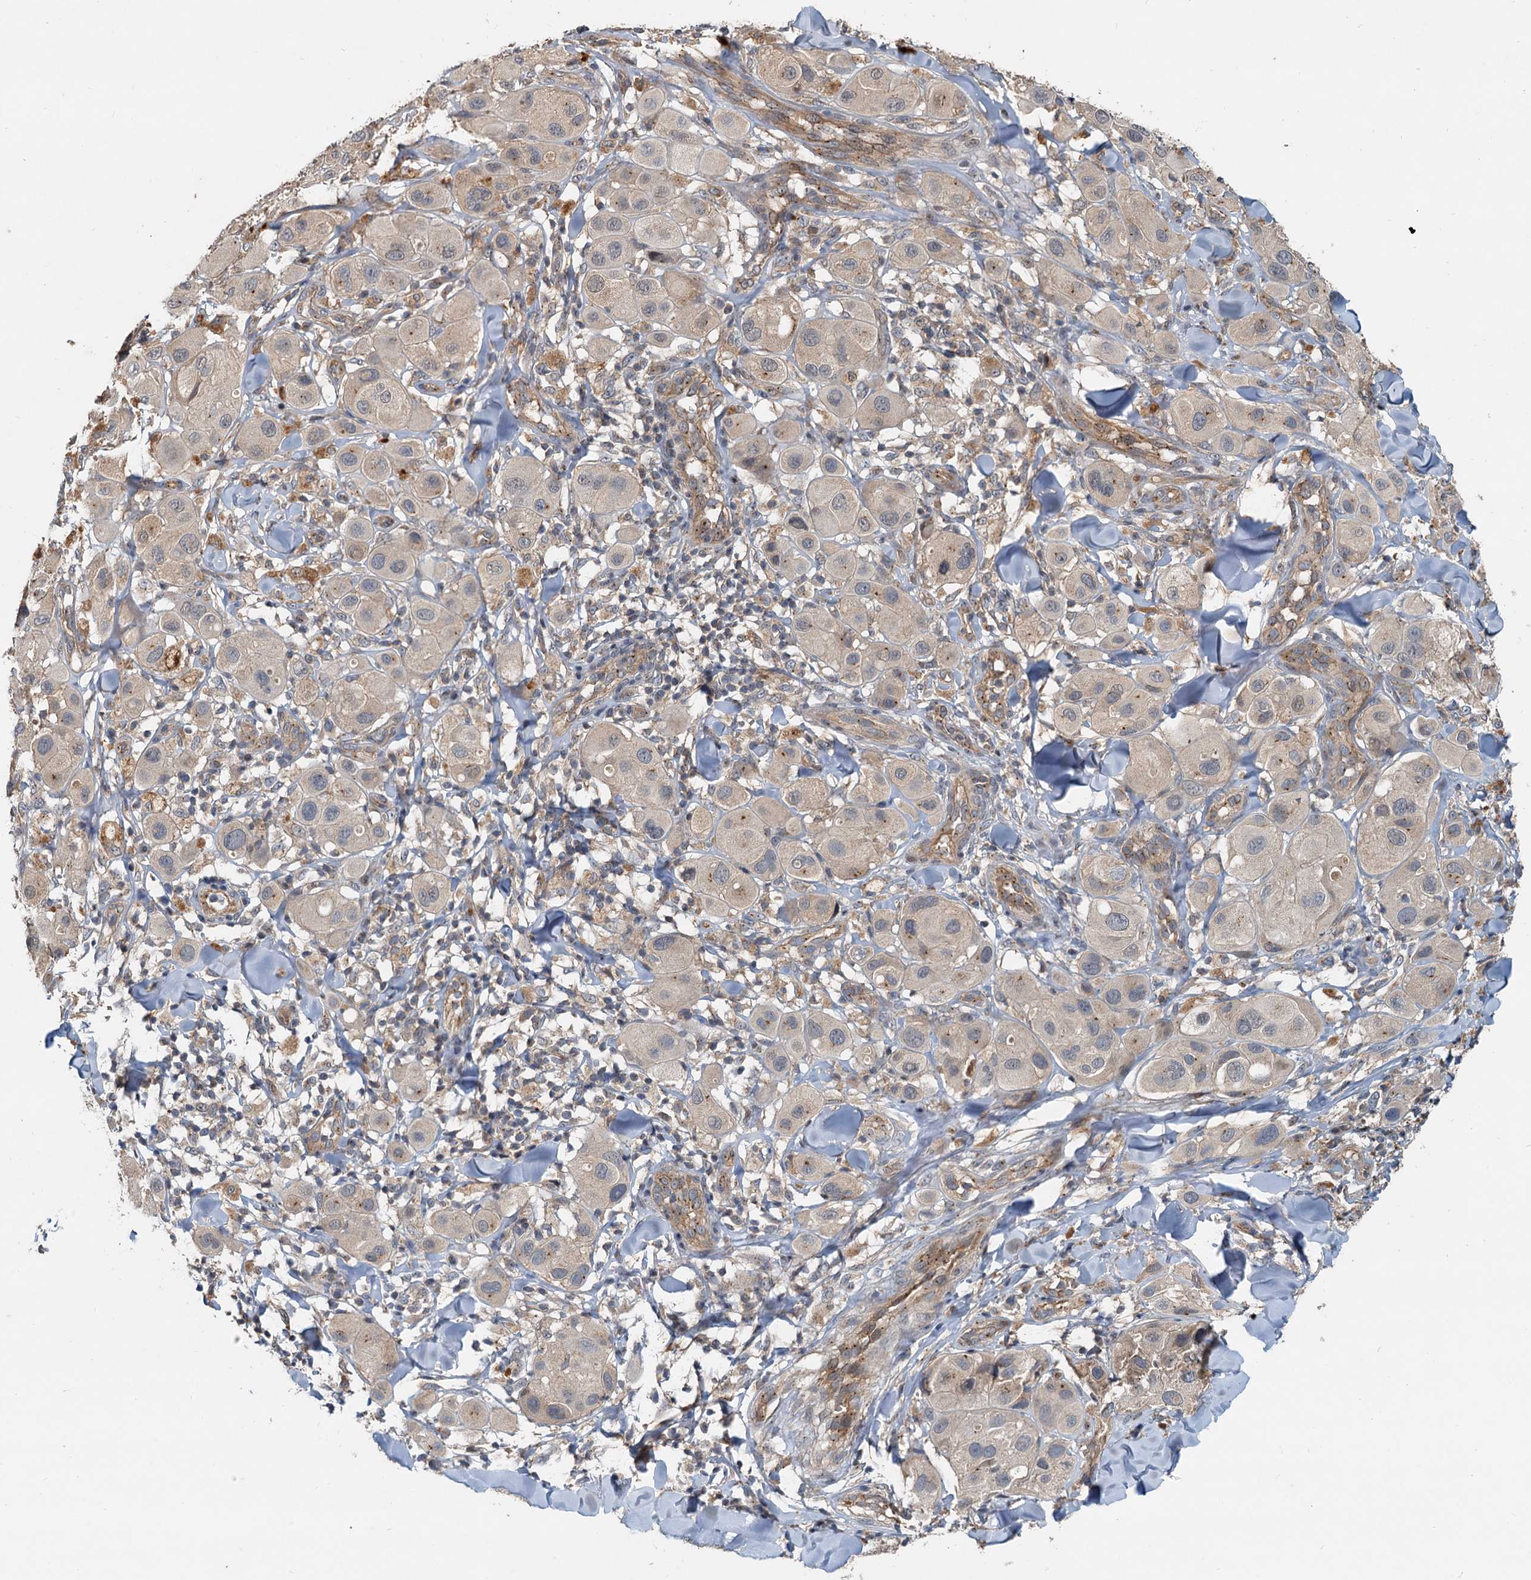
{"staining": {"intensity": "negative", "quantity": "none", "location": "none"}, "tissue": "melanoma", "cell_type": "Tumor cells", "image_type": "cancer", "snomed": [{"axis": "morphology", "description": "Malignant melanoma, Metastatic site"}, {"axis": "topography", "description": "Skin"}], "caption": "DAB immunohistochemical staining of malignant melanoma (metastatic site) shows no significant expression in tumor cells.", "gene": "CEP68", "patient": {"sex": "male", "age": 41}}